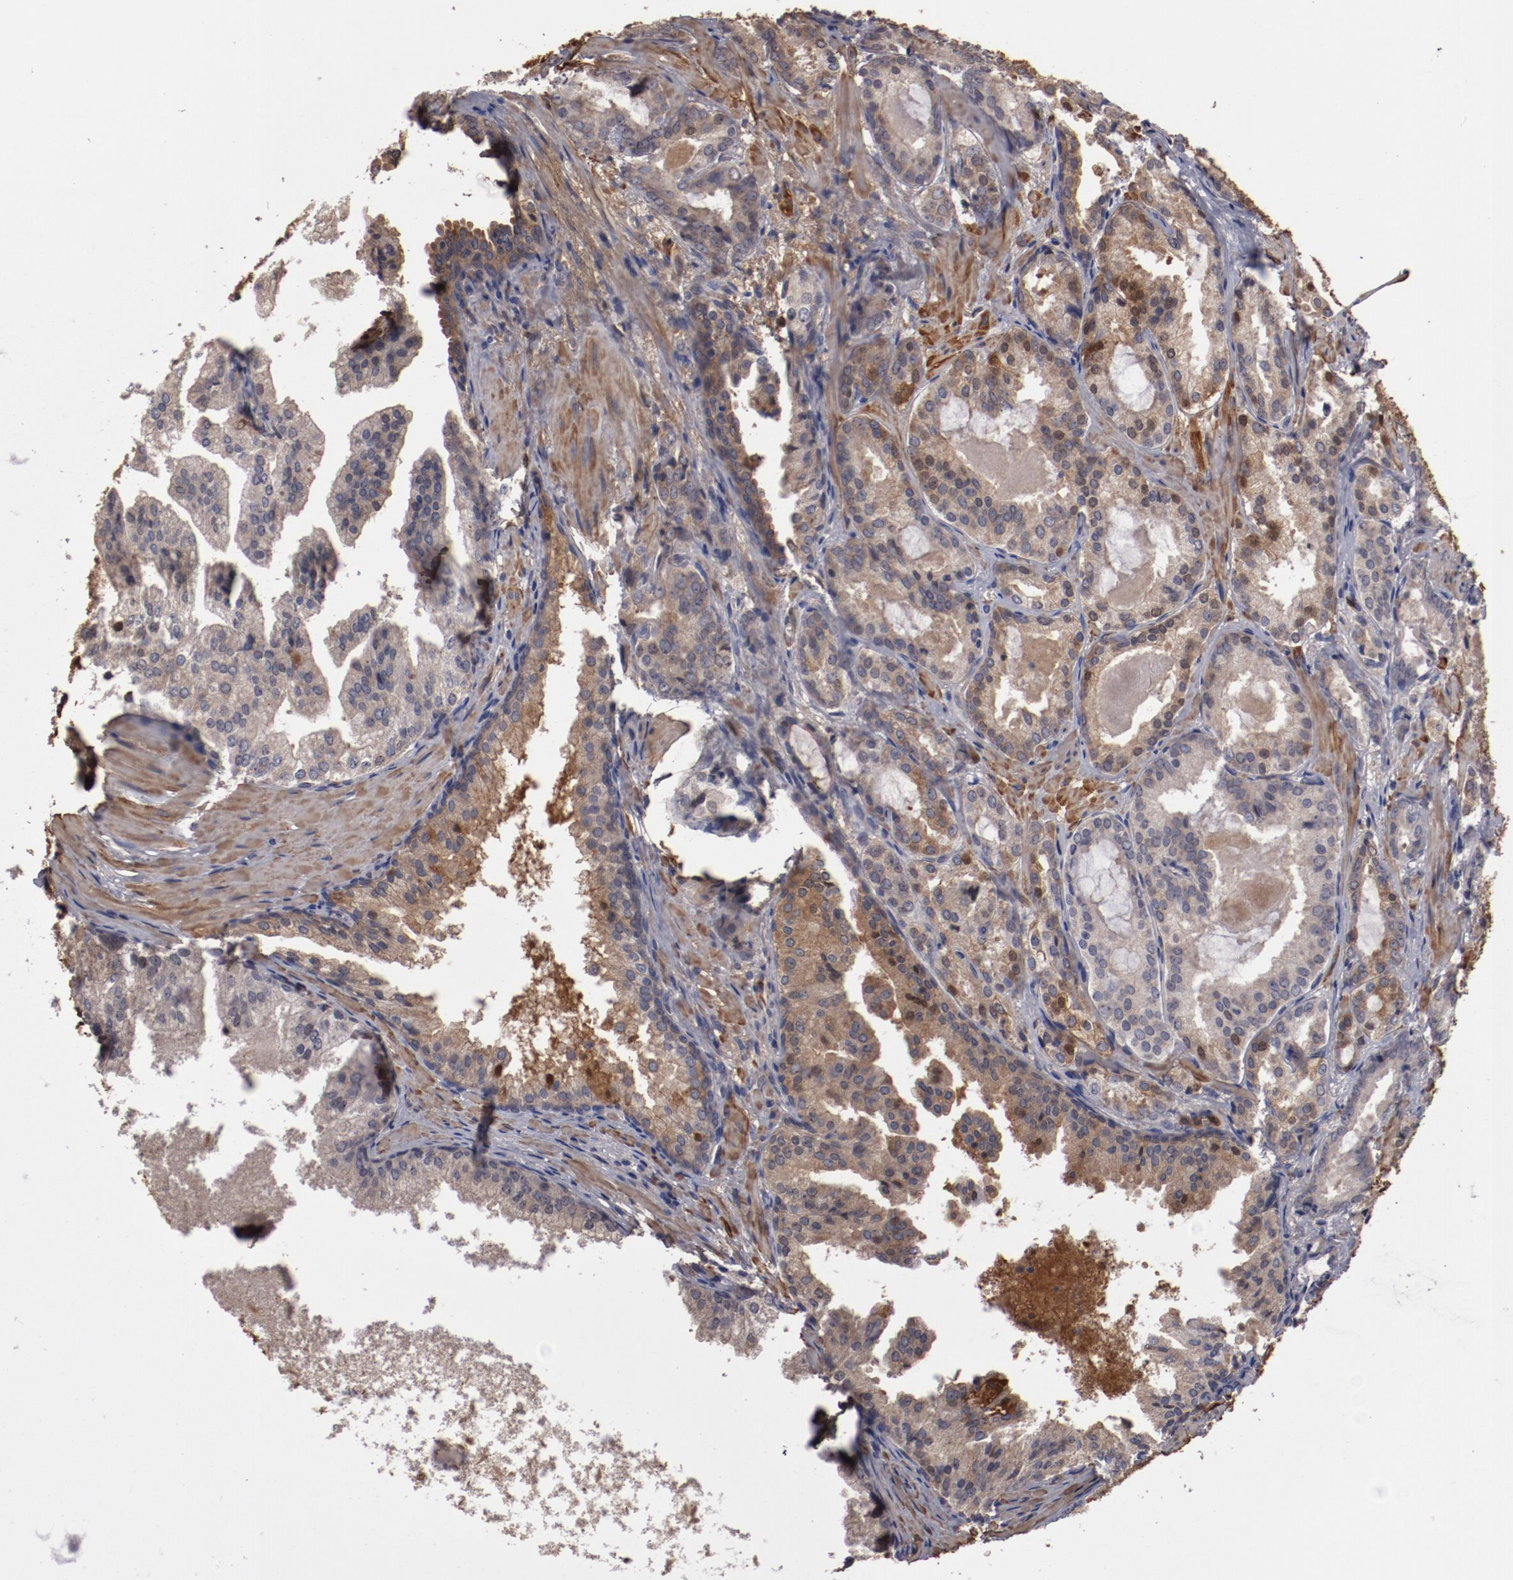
{"staining": {"intensity": "moderate", "quantity": ">75%", "location": "cytoplasmic/membranous"}, "tissue": "prostate cancer", "cell_type": "Tumor cells", "image_type": "cancer", "snomed": [{"axis": "morphology", "description": "Adenocarcinoma, Medium grade"}, {"axis": "topography", "description": "Prostate"}], "caption": "Prostate cancer (adenocarcinoma (medium-grade)) was stained to show a protein in brown. There is medium levels of moderate cytoplasmic/membranous staining in approximately >75% of tumor cells.", "gene": "SERPINA7", "patient": {"sex": "male", "age": 64}}